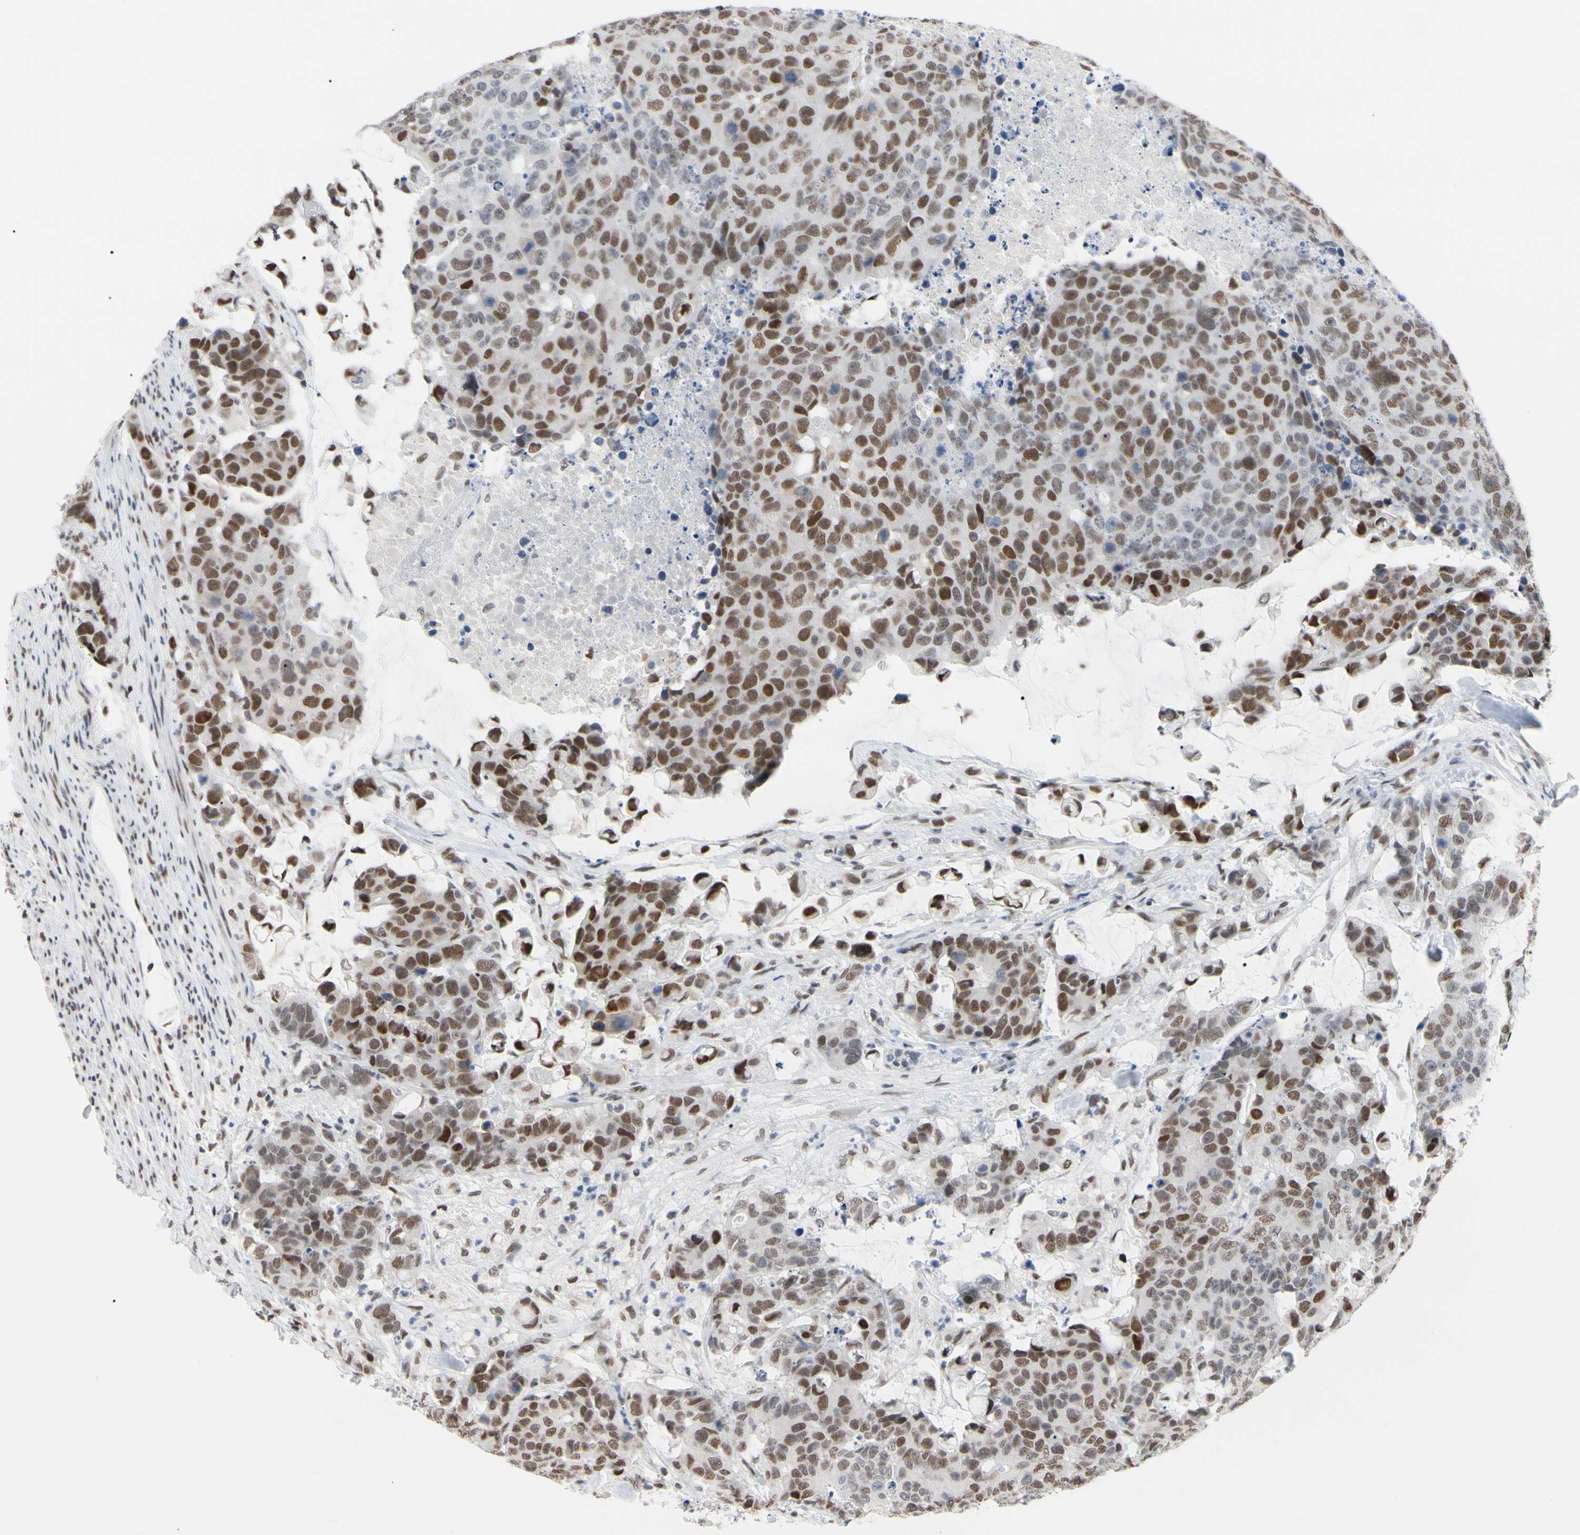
{"staining": {"intensity": "moderate", "quantity": "25%-75%", "location": "nuclear"}, "tissue": "colorectal cancer", "cell_type": "Tumor cells", "image_type": "cancer", "snomed": [{"axis": "morphology", "description": "Adenocarcinoma, NOS"}, {"axis": "topography", "description": "Colon"}], "caption": "IHC of human colorectal adenocarcinoma shows medium levels of moderate nuclear staining in about 25%-75% of tumor cells.", "gene": "FAM98B", "patient": {"sex": "female", "age": 86}}